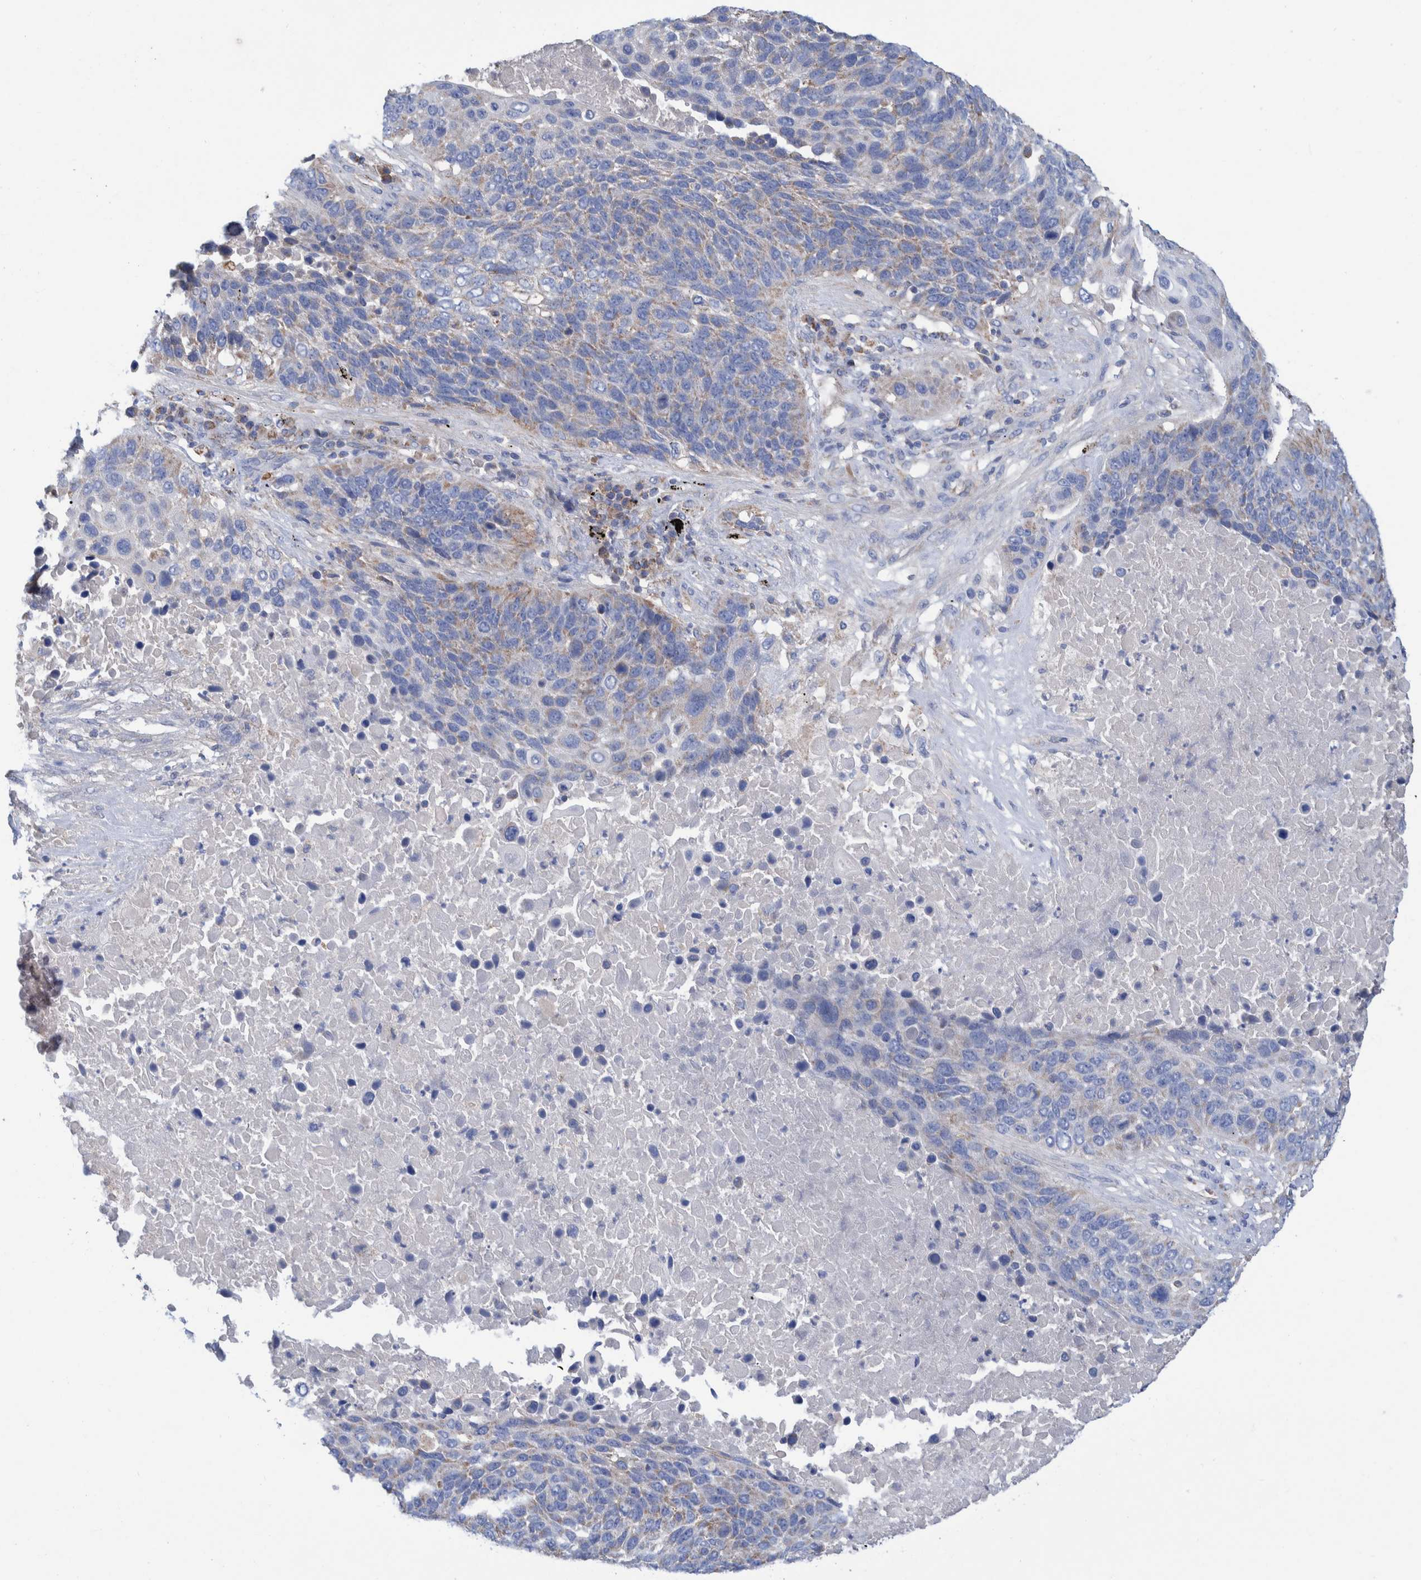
{"staining": {"intensity": "weak", "quantity": "25%-75%", "location": "cytoplasmic/membranous"}, "tissue": "lung cancer", "cell_type": "Tumor cells", "image_type": "cancer", "snomed": [{"axis": "morphology", "description": "Squamous cell carcinoma, NOS"}, {"axis": "topography", "description": "Lung"}], "caption": "Squamous cell carcinoma (lung) tissue exhibits weak cytoplasmic/membranous expression in approximately 25%-75% of tumor cells", "gene": "DECR1", "patient": {"sex": "male", "age": 66}}